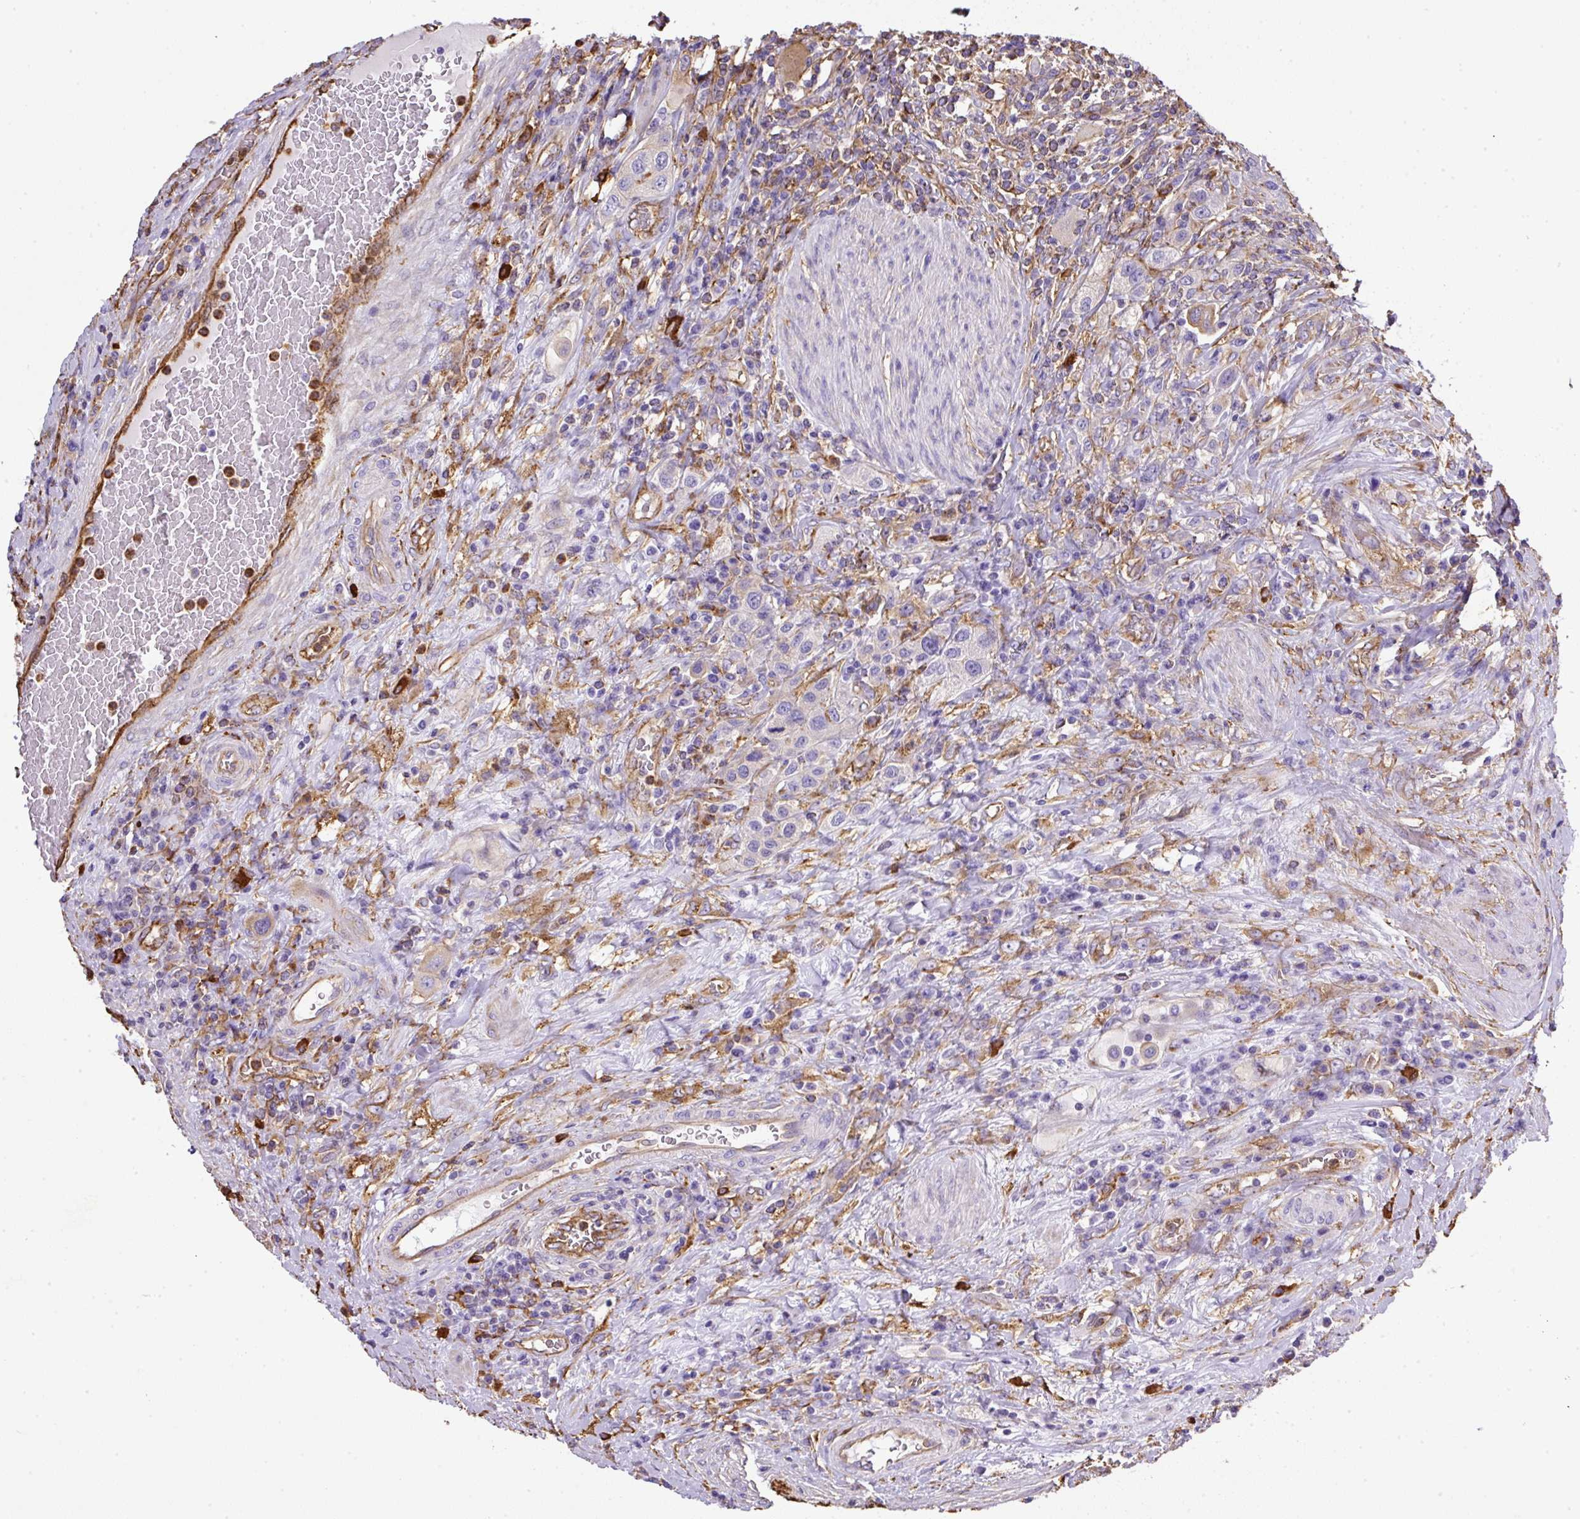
{"staining": {"intensity": "weak", "quantity": "<25%", "location": "cytoplasmic/membranous"}, "tissue": "urothelial cancer", "cell_type": "Tumor cells", "image_type": "cancer", "snomed": [{"axis": "morphology", "description": "Urothelial carcinoma, High grade"}, {"axis": "topography", "description": "Urinary bladder"}], "caption": "There is no significant staining in tumor cells of urothelial carcinoma (high-grade).", "gene": "MAGEB5", "patient": {"sex": "male", "age": 50}}